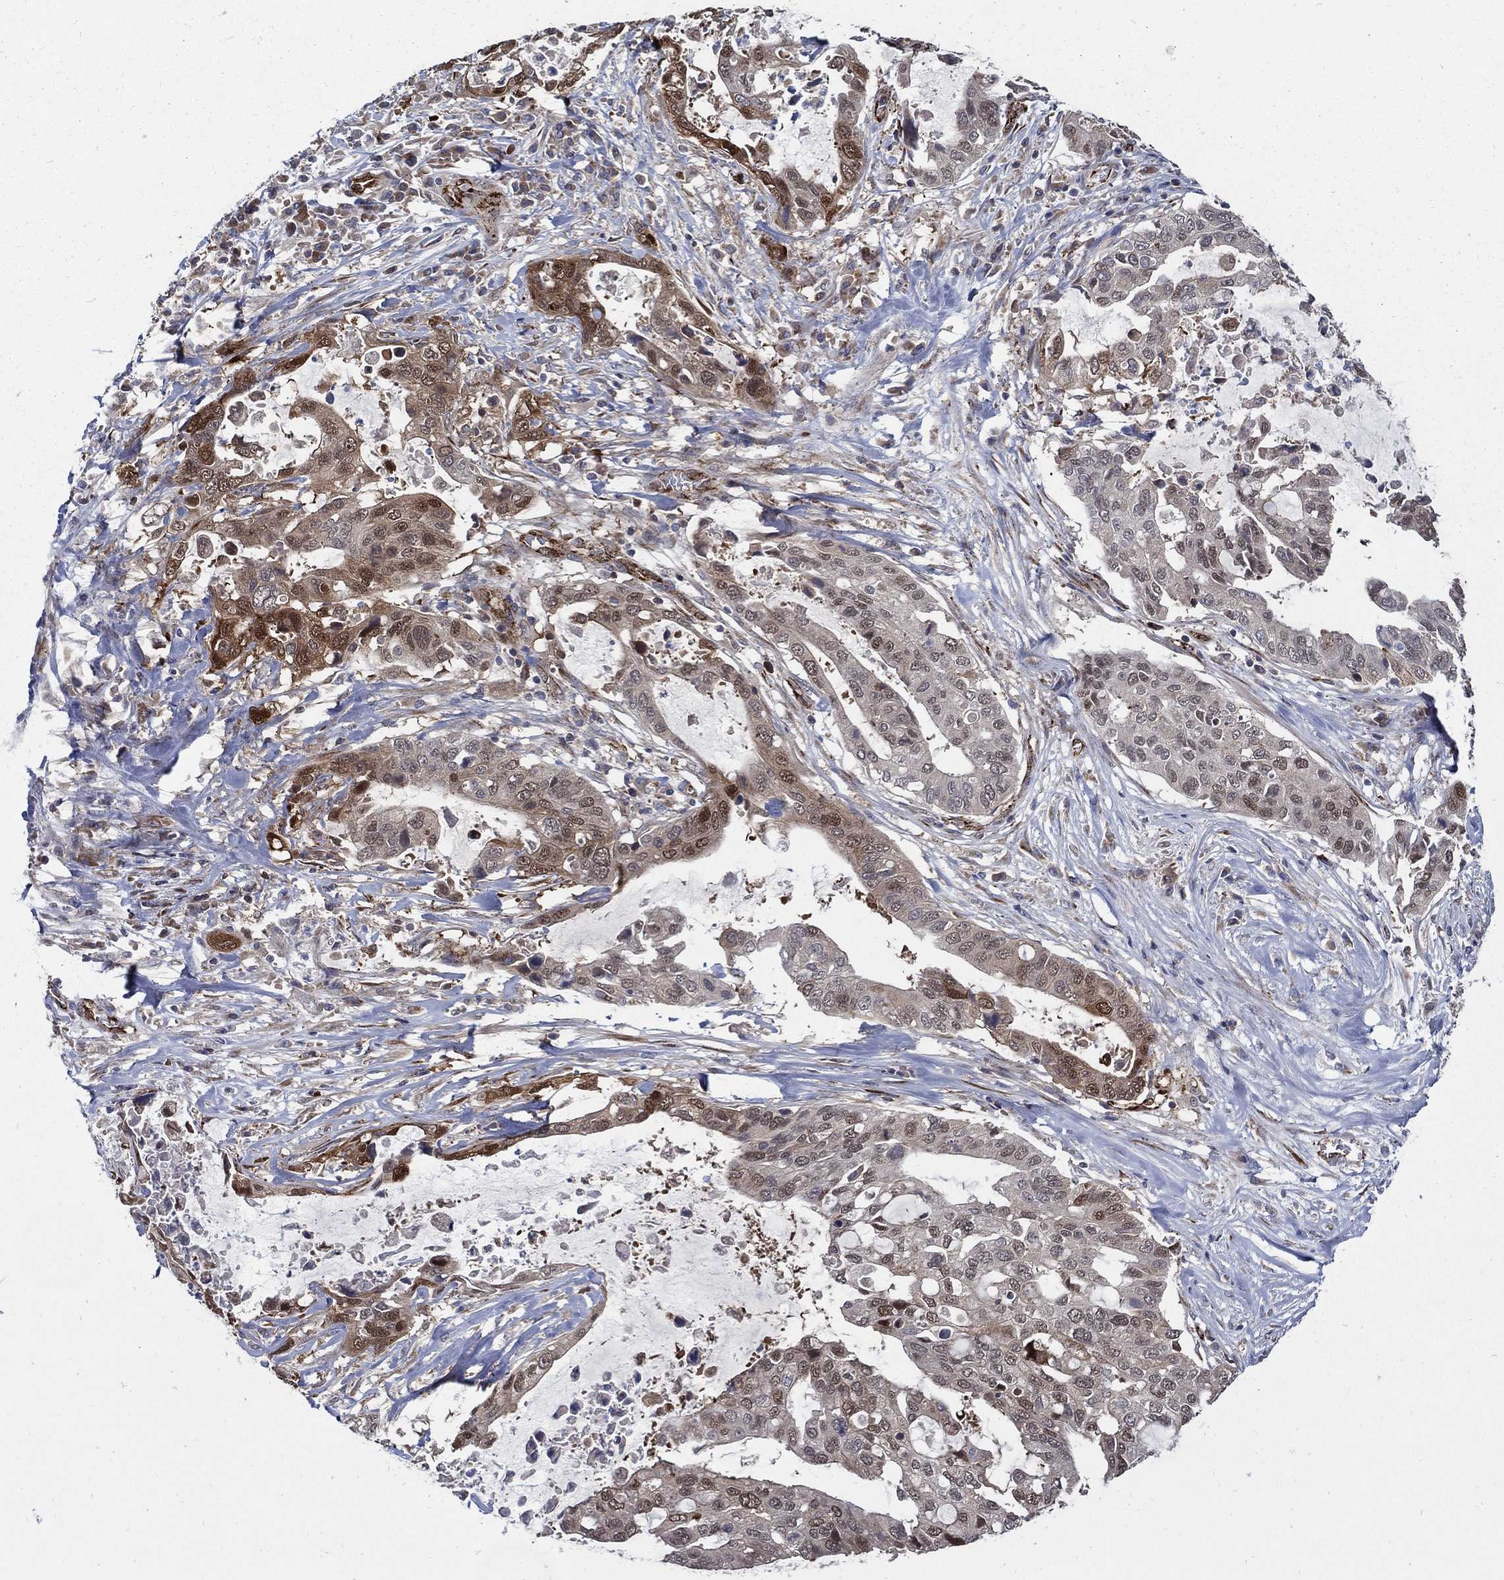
{"staining": {"intensity": "moderate", "quantity": "25%-75%", "location": "cytoplasmic/membranous,nuclear"}, "tissue": "stomach cancer", "cell_type": "Tumor cells", "image_type": "cancer", "snomed": [{"axis": "morphology", "description": "Adenocarcinoma, NOS"}, {"axis": "topography", "description": "Stomach"}], "caption": "High-magnification brightfield microscopy of stomach adenocarcinoma stained with DAB (brown) and counterstained with hematoxylin (blue). tumor cells exhibit moderate cytoplasmic/membranous and nuclear expression is present in about25%-75% of cells.", "gene": "ARHGAP11A", "patient": {"sex": "male", "age": 54}}